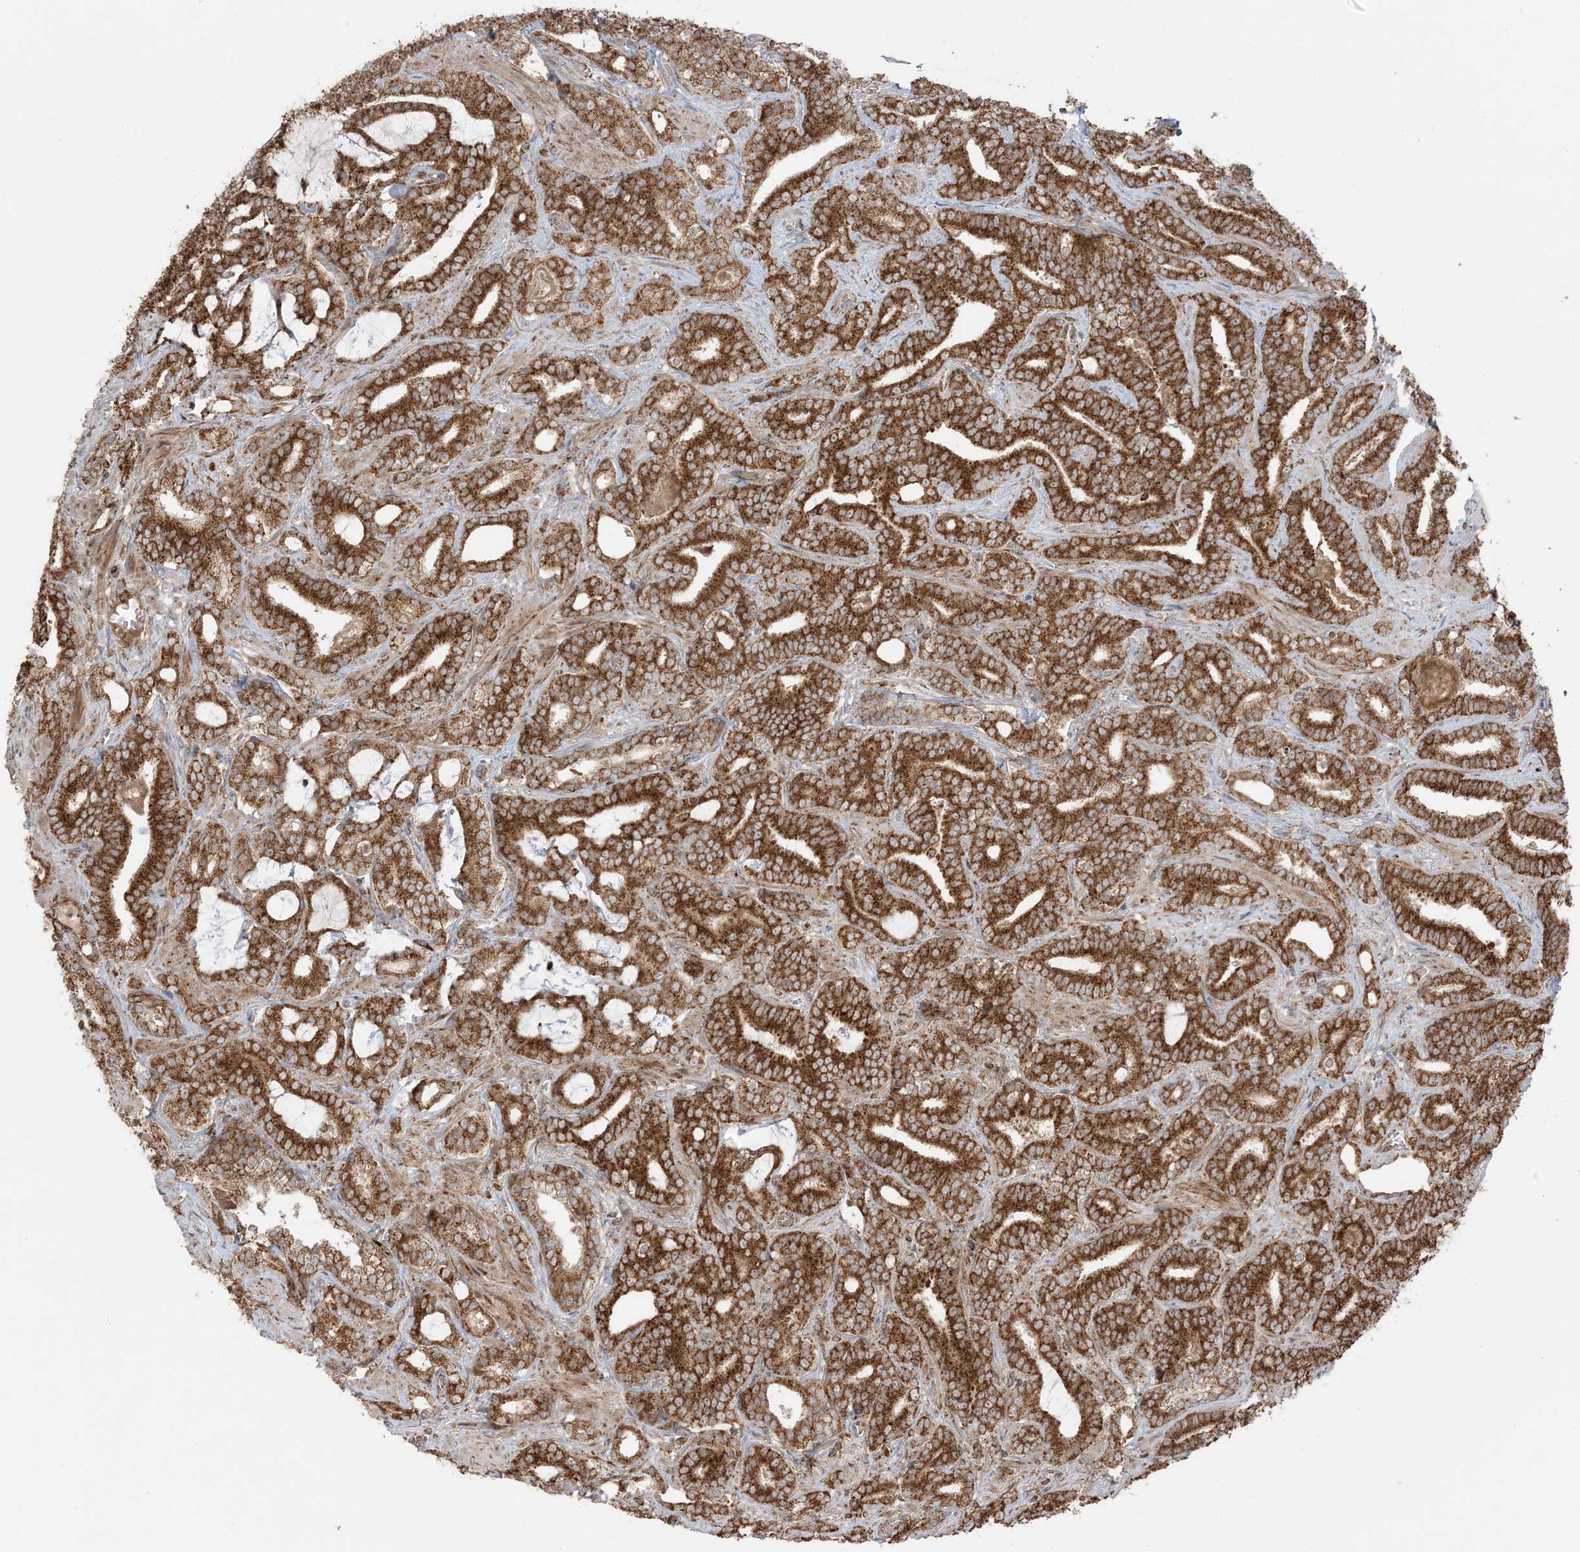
{"staining": {"intensity": "strong", "quantity": ">75%", "location": "cytoplasmic/membranous"}, "tissue": "prostate cancer", "cell_type": "Tumor cells", "image_type": "cancer", "snomed": [{"axis": "morphology", "description": "Adenocarcinoma, High grade"}, {"axis": "topography", "description": "Prostate and seminal vesicle, NOS"}], "caption": "Prostate cancer (high-grade adenocarcinoma) stained with a protein marker displays strong staining in tumor cells.", "gene": "N4BP3", "patient": {"sex": "male", "age": 67}}